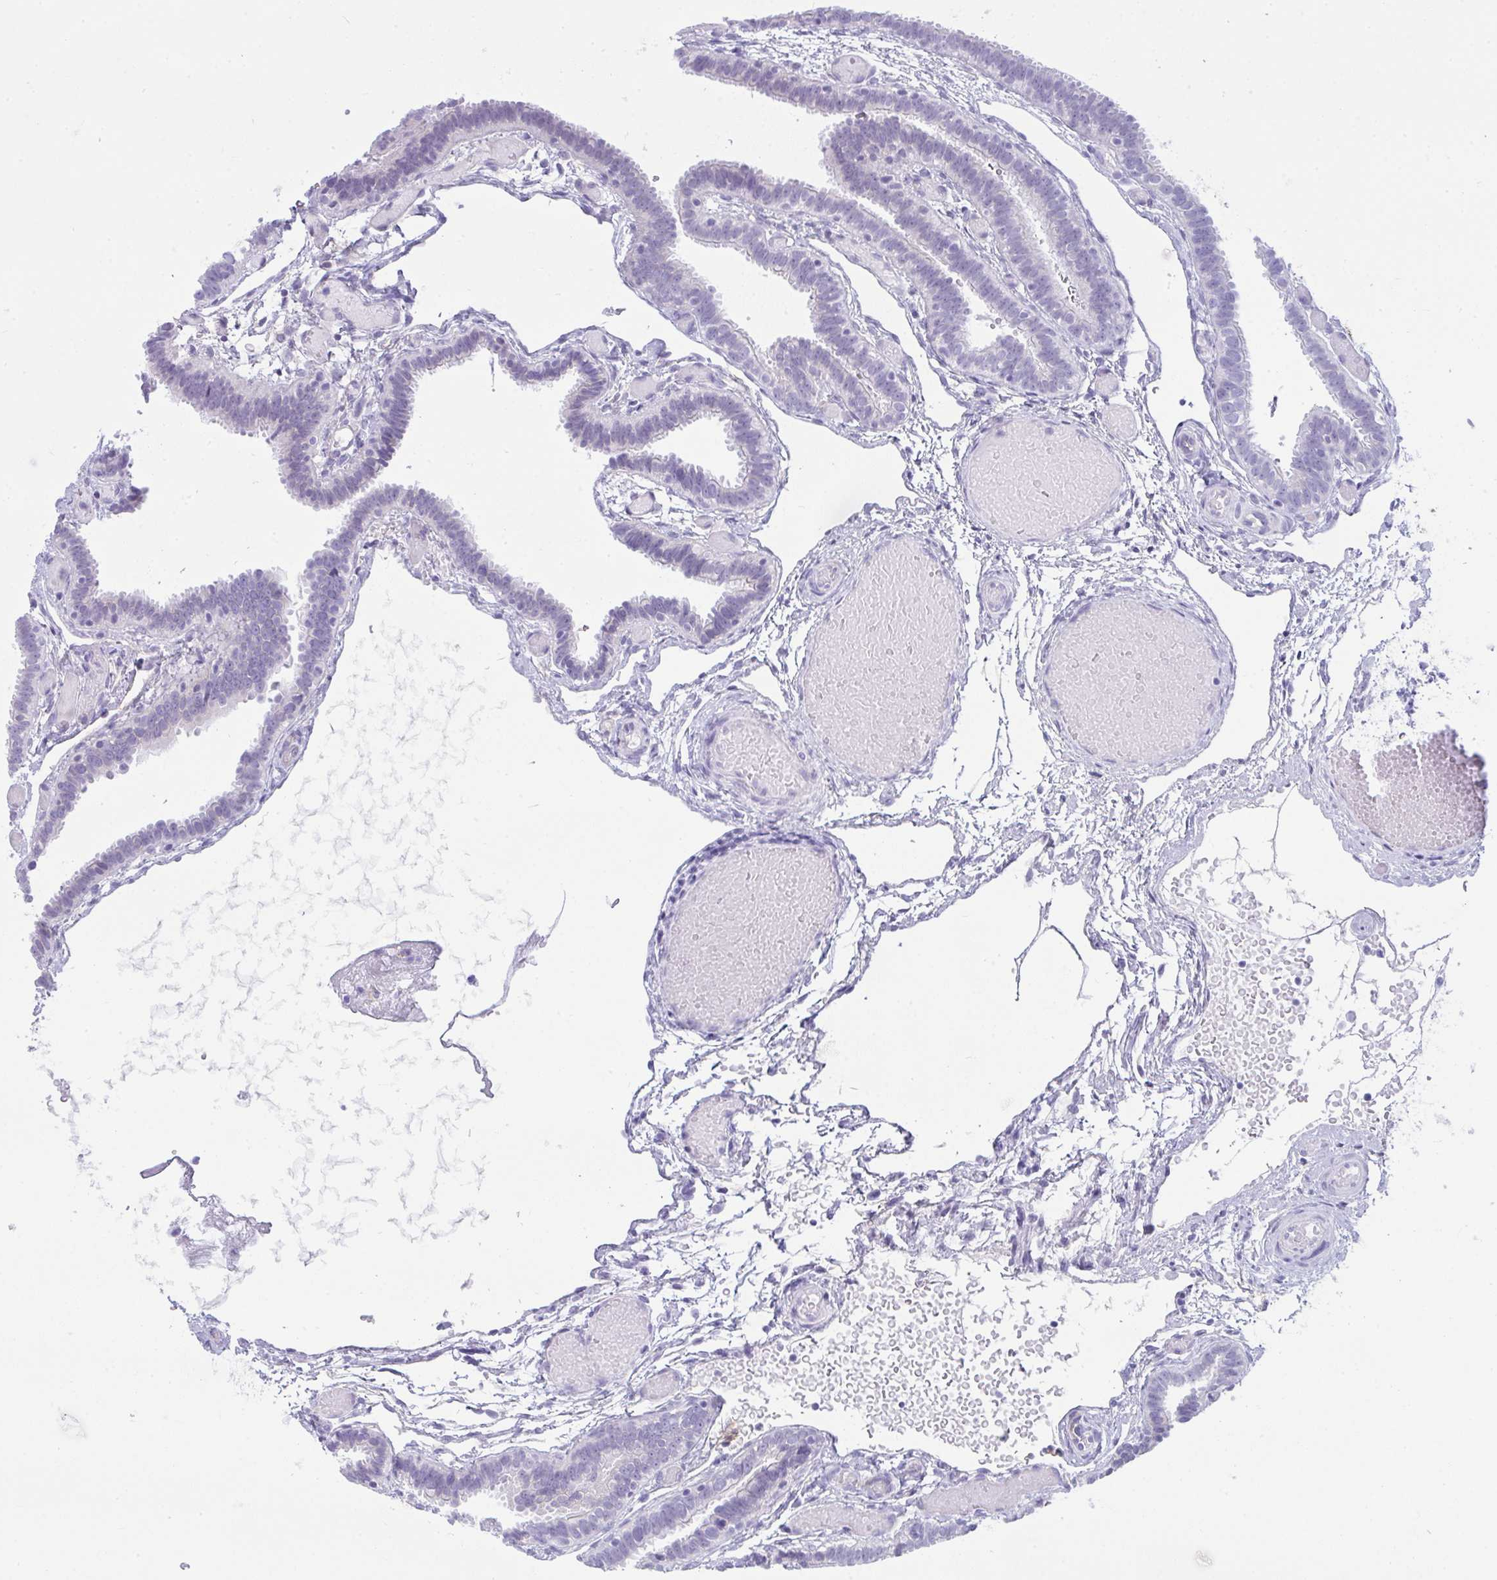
{"staining": {"intensity": "negative", "quantity": "none", "location": "none"}, "tissue": "fallopian tube", "cell_type": "Glandular cells", "image_type": "normal", "snomed": [{"axis": "morphology", "description": "Normal tissue, NOS"}, {"axis": "topography", "description": "Fallopian tube"}], "caption": "IHC histopathology image of normal fallopian tube: fallopian tube stained with DAB shows no significant protein staining in glandular cells.", "gene": "RASL10A", "patient": {"sex": "female", "age": 37}}